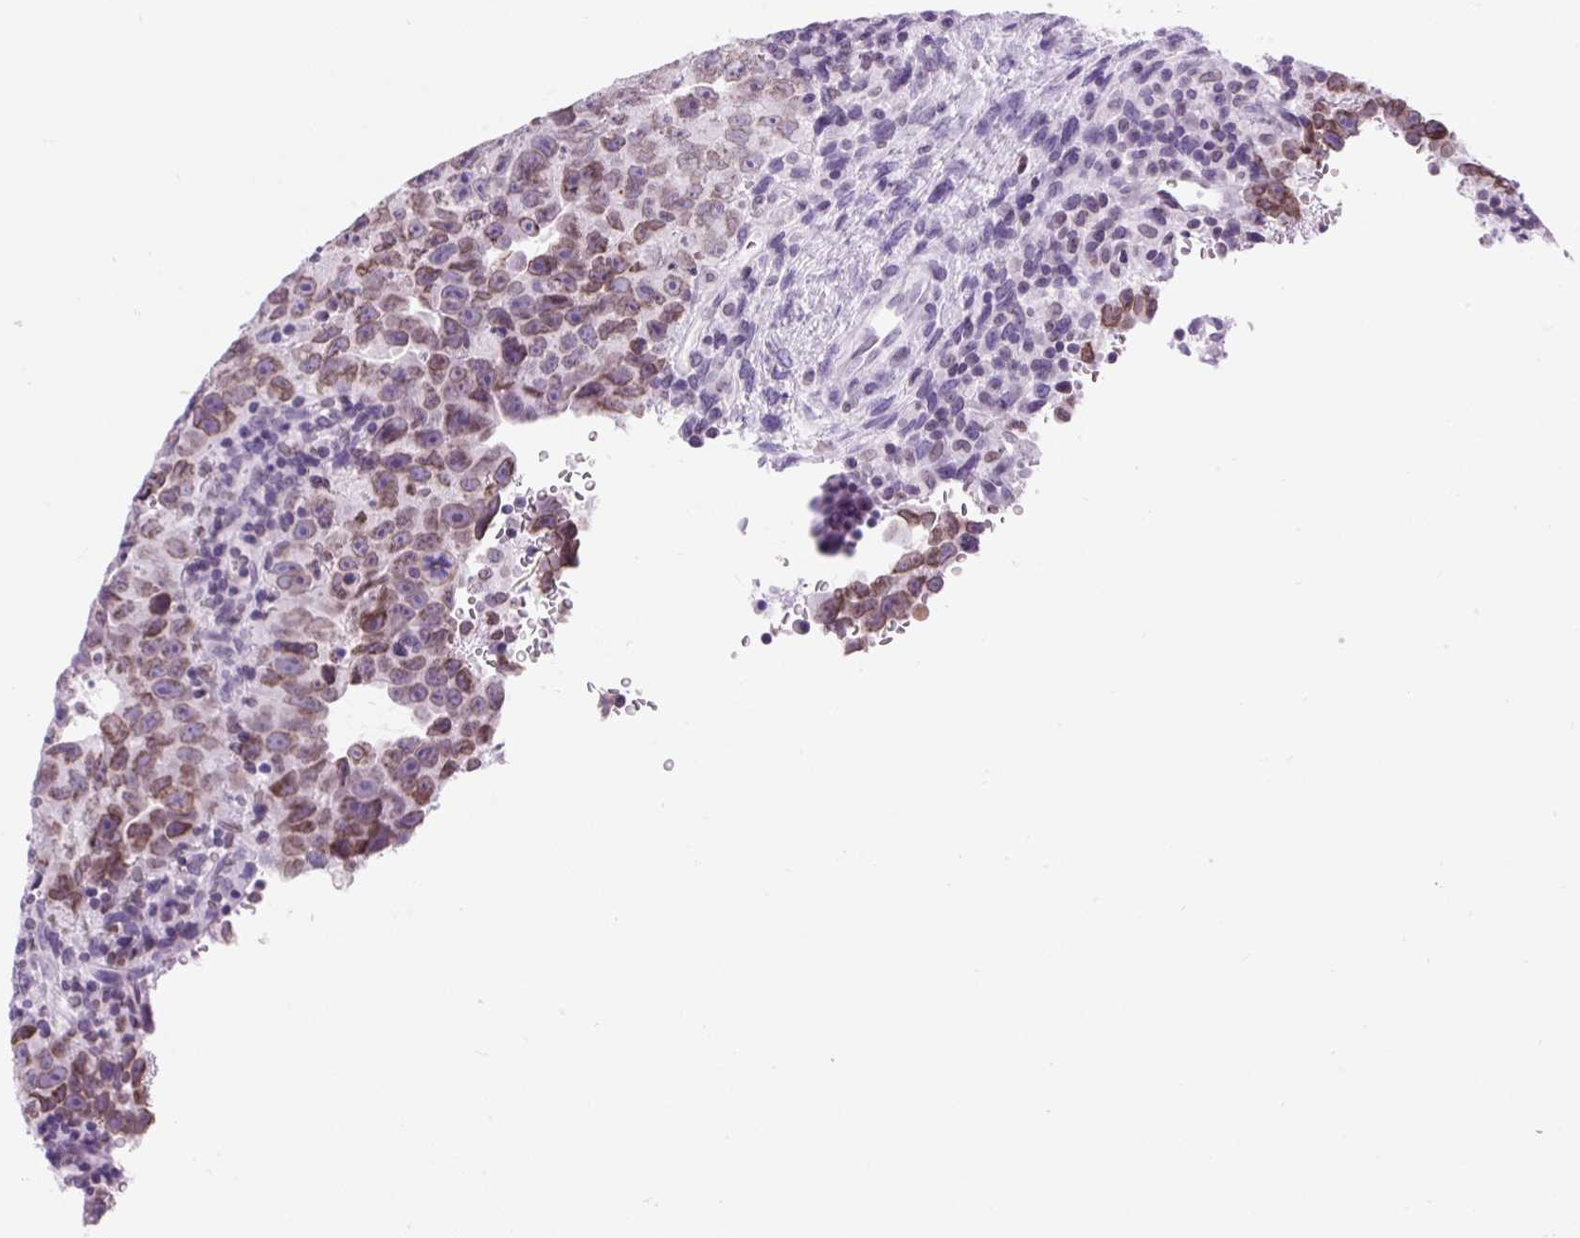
{"staining": {"intensity": "moderate", "quantity": ">75%", "location": "cytoplasmic/membranous,nuclear"}, "tissue": "testis cancer", "cell_type": "Tumor cells", "image_type": "cancer", "snomed": [{"axis": "morphology", "description": "Carcinoma, Embryonal, NOS"}, {"axis": "topography", "description": "Testis"}], "caption": "Testis embryonal carcinoma stained with a protein marker displays moderate staining in tumor cells.", "gene": "VPREB1", "patient": {"sex": "male", "age": 24}}